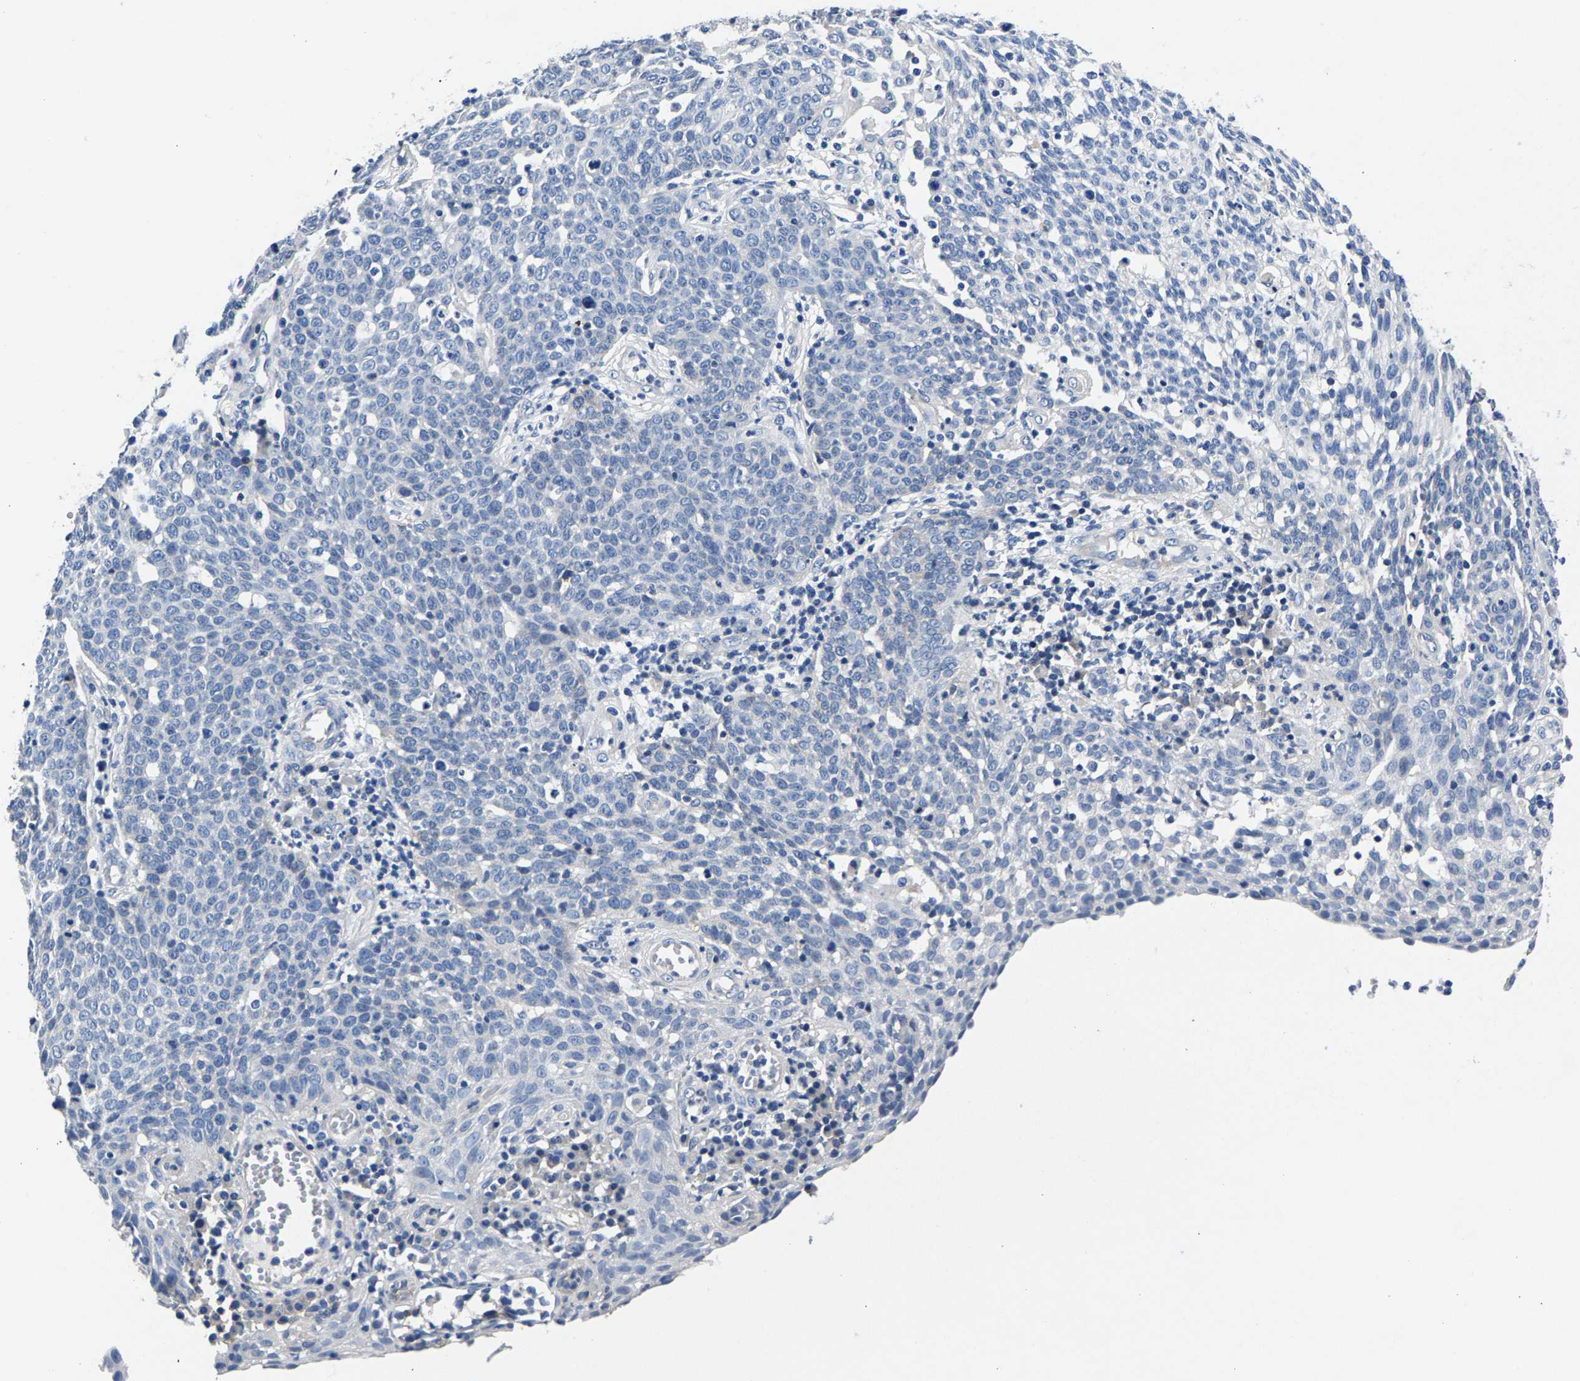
{"staining": {"intensity": "negative", "quantity": "none", "location": "none"}, "tissue": "cervical cancer", "cell_type": "Tumor cells", "image_type": "cancer", "snomed": [{"axis": "morphology", "description": "Squamous cell carcinoma, NOS"}, {"axis": "topography", "description": "Cervix"}], "caption": "There is no significant positivity in tumor cells of squamous cell carcinoma (cervical). Brightfield microscopy of immunohistochemistry stained with DAB (brown) and hematoxylin (blue), captured at high magnification.", "gene": "P2RY4", "patient": {"sex": "female", "age": 34}}